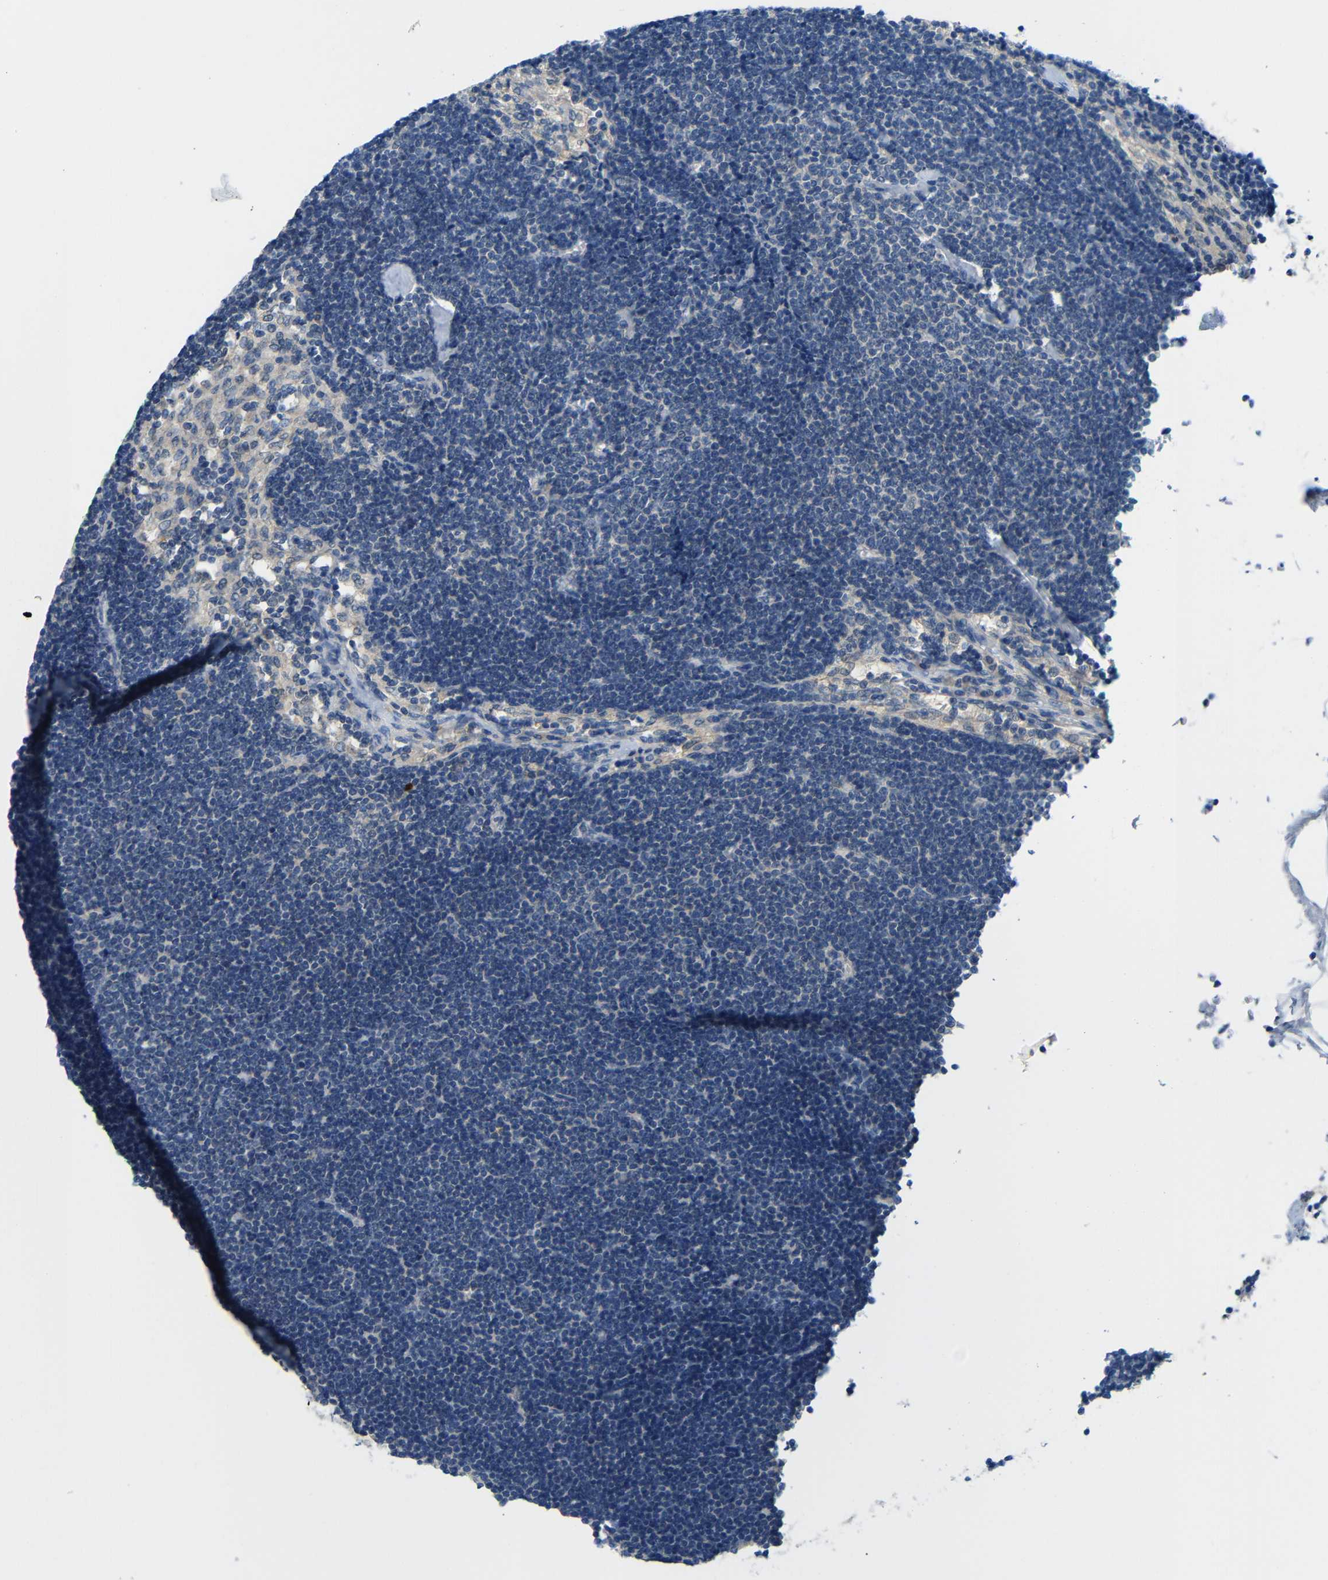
{"staining": {"intensity": "negative", "quantity": "none", "location": "none"}, "tissue": "lymph node", "cell_type": "Germinal center cells", "image_type": "normal", "snomed": [{"axis": "morphology", "description": "Normal tissue, NOS"}, {"axis": "topography", "description": "Lymph node"}], "caption": "Immunohistochemistry micrograph of benign lymph node stained for a protein (brown), which shows no expression in germinal center cells. Brightfield microscopy of immunohistochemistry (IHC) stained with DAB (brown) and hematoxylin (blue), captured at high magnification.", "gene": "NEGR1", "patient": {"sex": "male", "age": 63}}